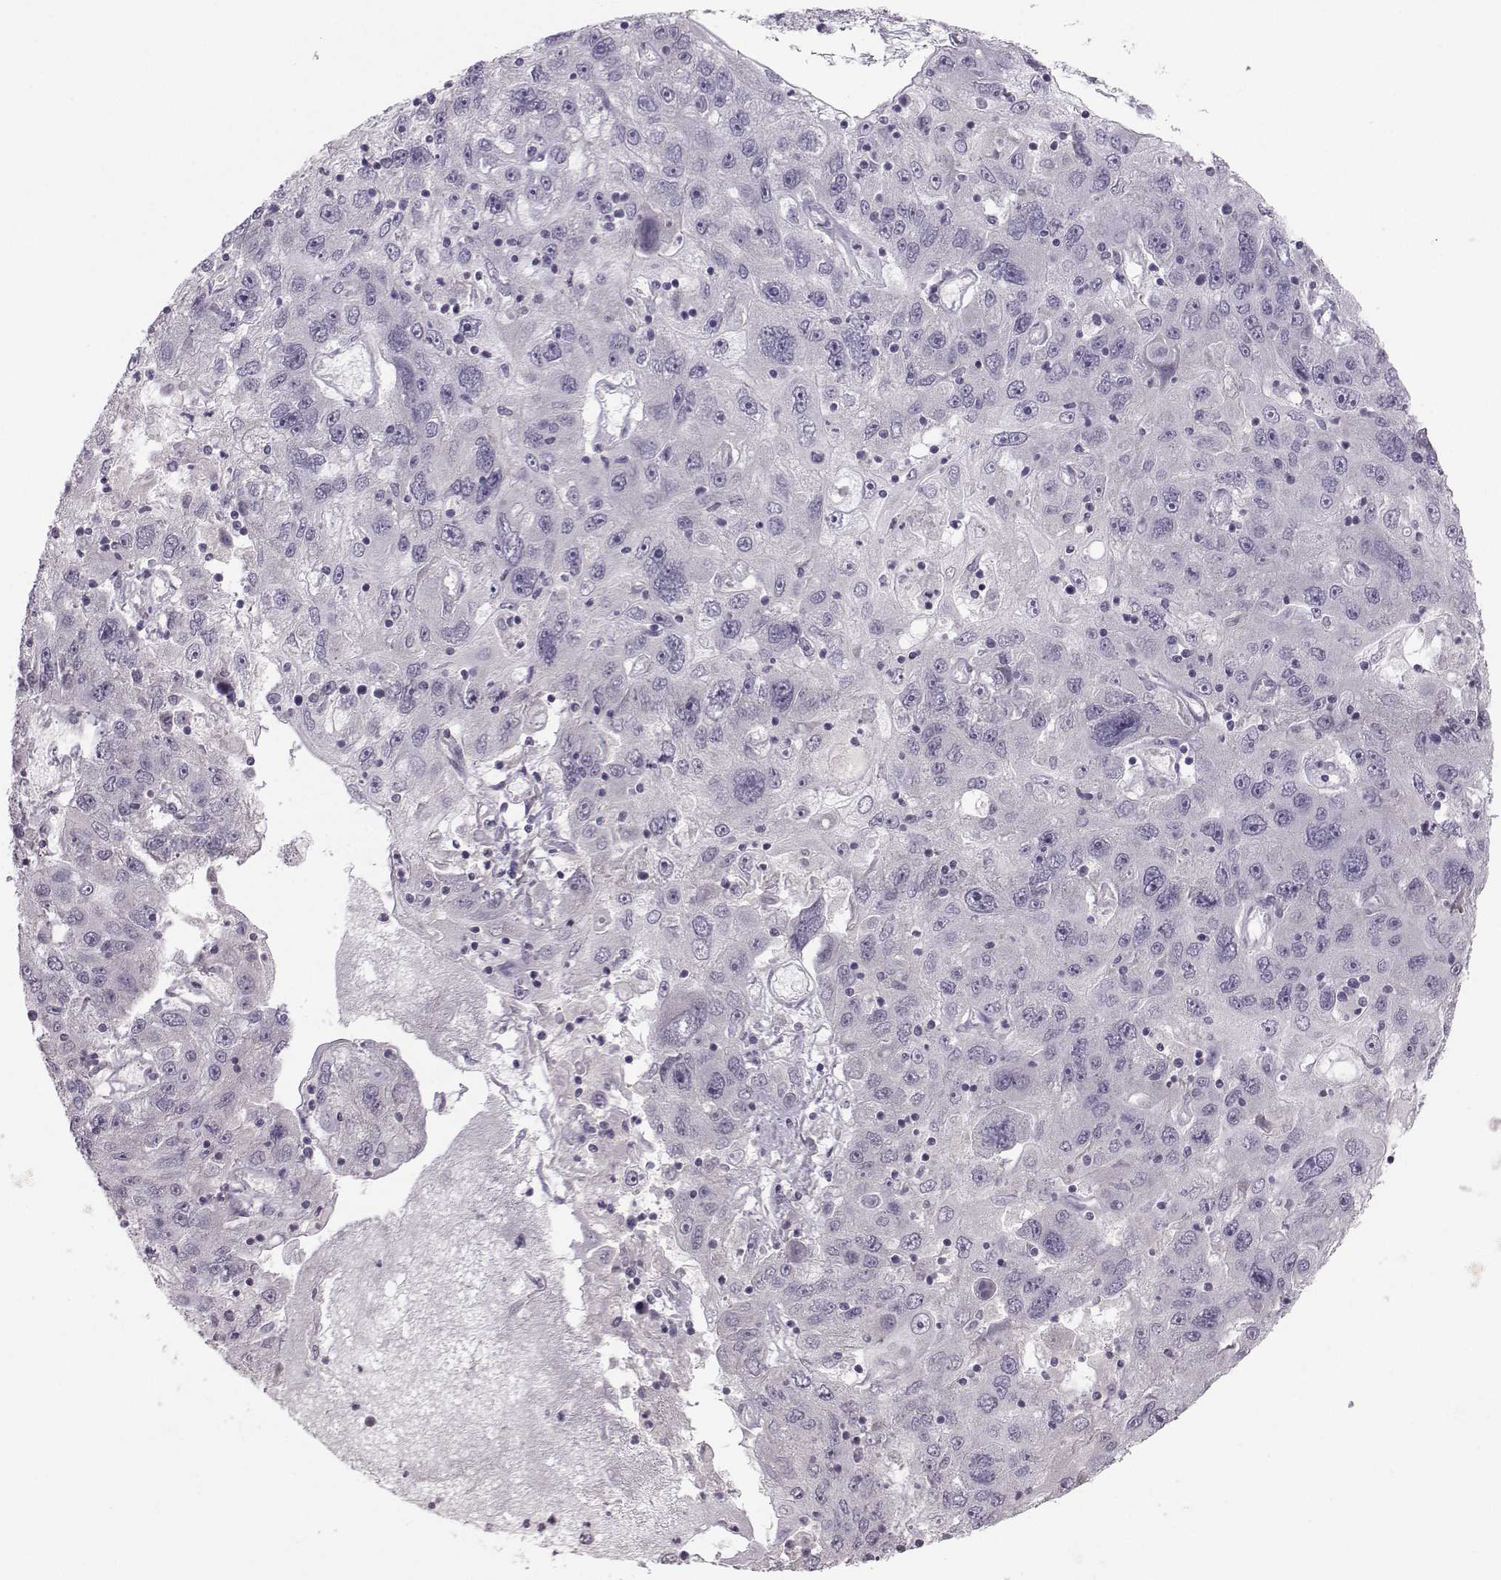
{"staining": {"intensity": "negative", "quantity": "none", "location": "none"}, "tissue": "stomach cancer", "cell_type": "Tumor cells", "image_type": "cancer", "snomed": [{"axis": "morphology", "description": "Adenocarcinoma, NOS"}, {"axis": "topography", "description": "Stomach"}], "caption": "Adenocarcinoma (stomach) stained for a protein using immunohistochemistry (IHC) displays no expression tumor cells.", "gene": "MAST1", "patient": {"sex": "male", "age": 56}}